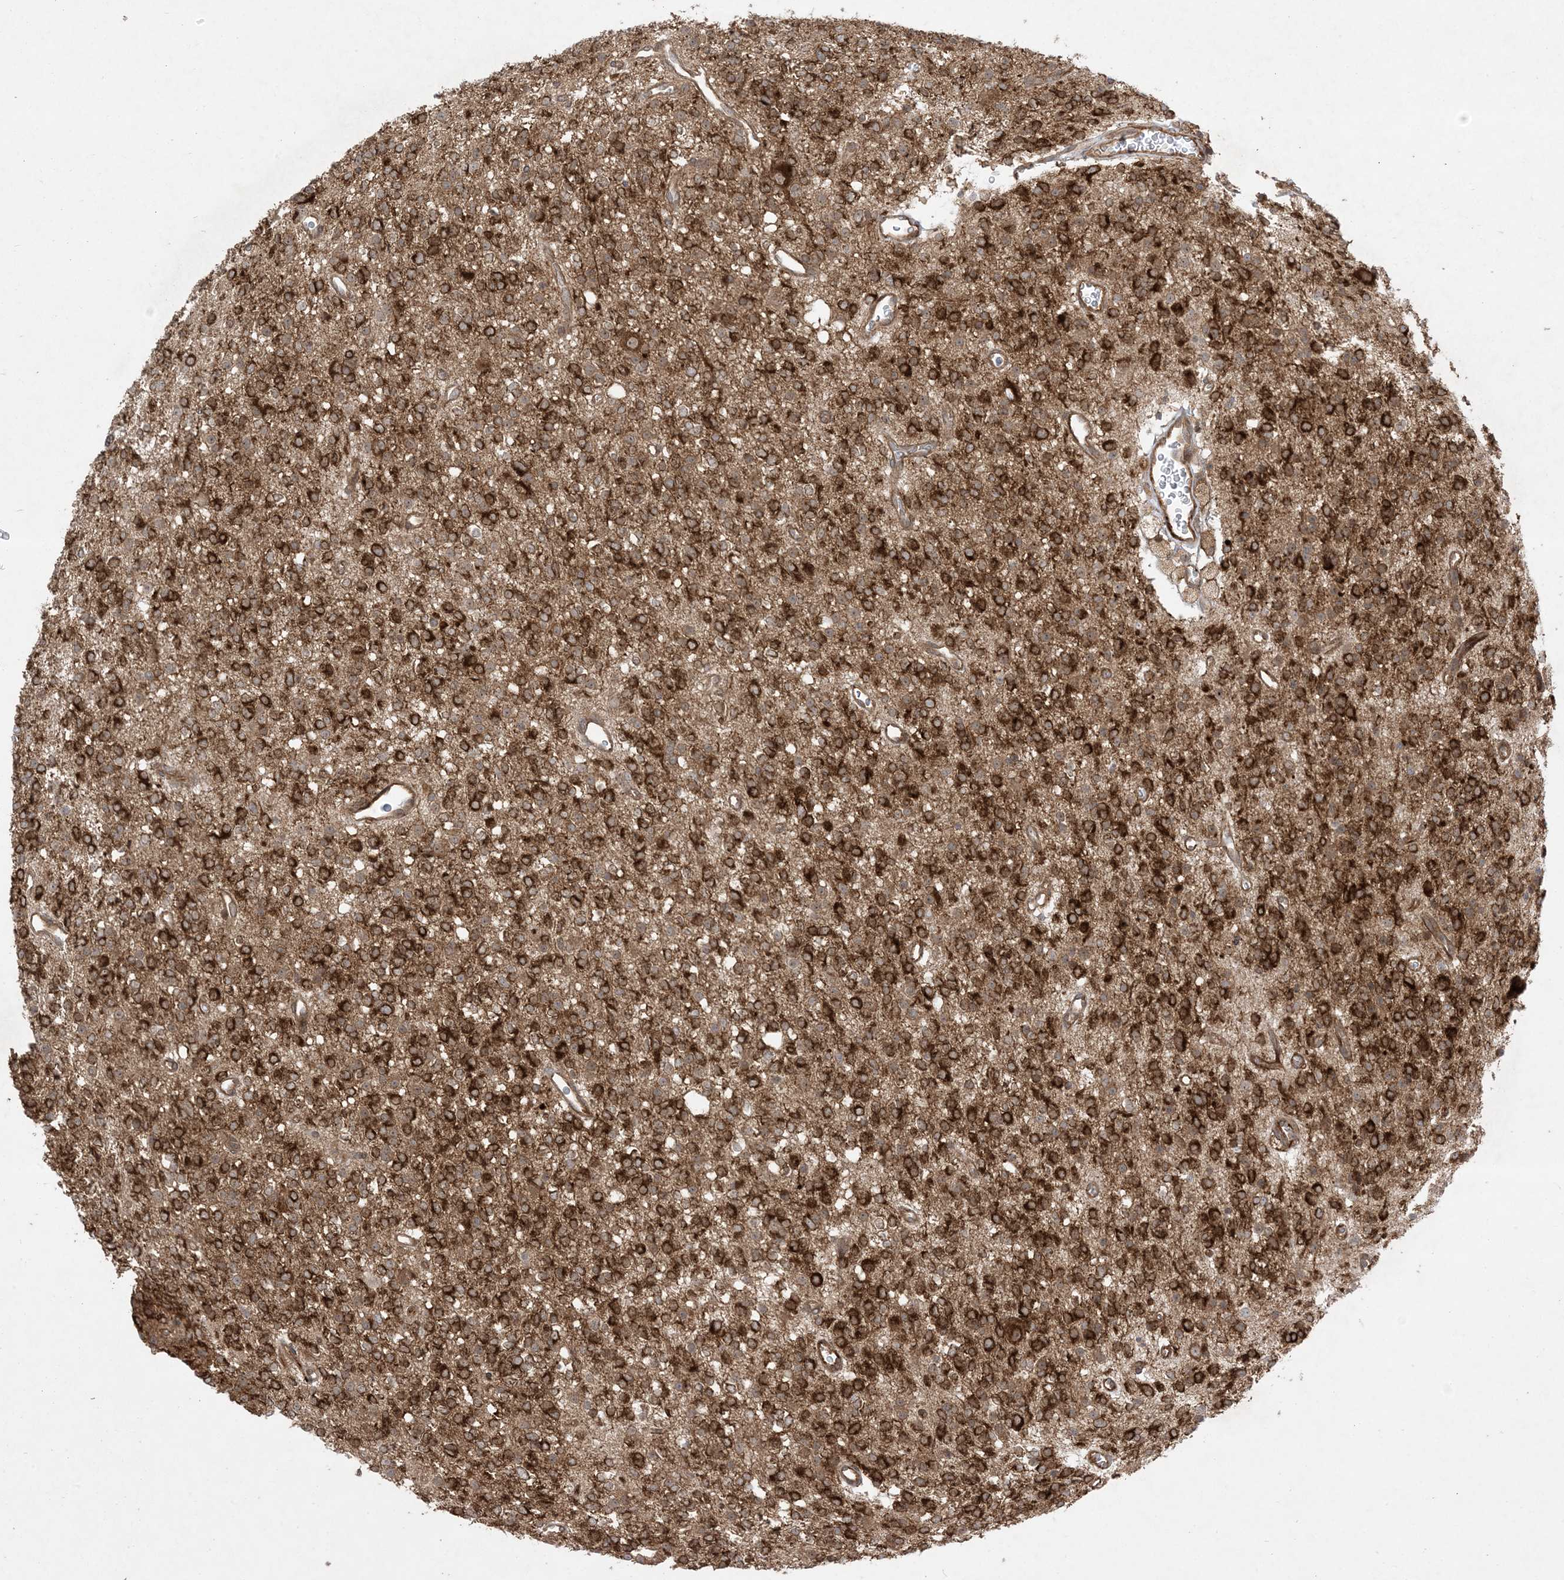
{"staining": {"intensity": "strong", "quantity": ">75%", "location": "cytoplasmic/membranous"}, "tissue": "glioma", "cell_type": "Tumor cells", "image_type": "cancer", "snomed": [{"axis": "morphology", "description": "Glioma, malignant, High grade"}, {"axis": "topography", "description": "Brain"}], "caption": "Immunohistochemistry staining of malignant glioma (high-grade), which demonstrates high levels of strong cytoplasmic/membranous expression in approximately >75% of tumor cells indicating strong cytoplasmic/membranous protein positivity. The staining was performed using DAB (3,3'-diaminobenzidine) (brown) for protein detection and nuclei were counterstained in hematoxylin (blue).", "gene": "SOGA3", "patient": {"sex": "male", "age": 34}}